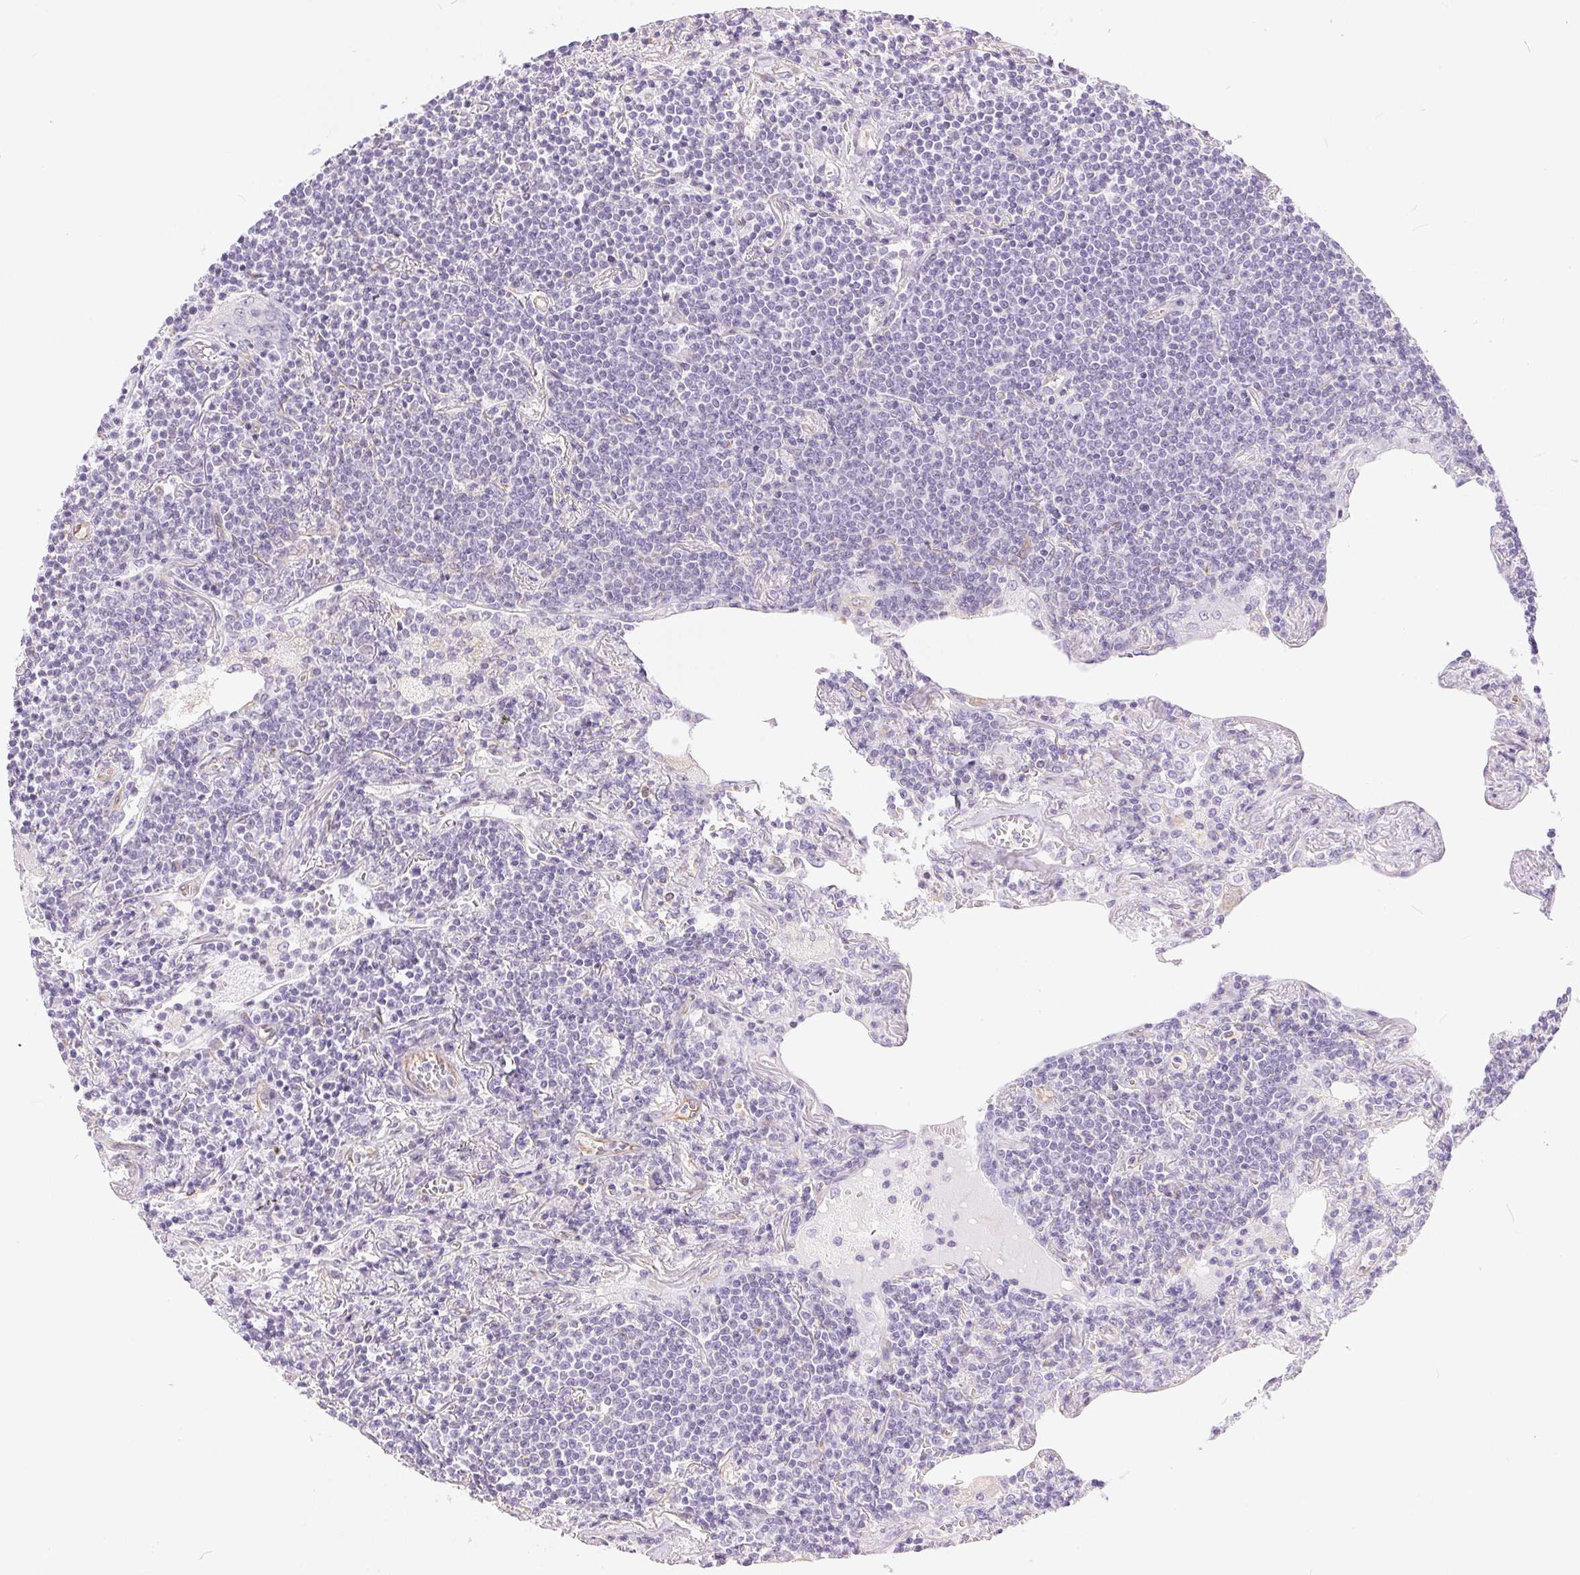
{"staining": {"intensity": "negative", "quantity": "none", "location": "none"}, "tissue": "lymphoma", "cell_type": "Tumor cells", "image_type": "cancer", "snomed": [{"axis": "morphology", "description": "Malignant lymphoma, non-Hodgkin's type, Low grade"}, {"axis": "topography", "description": "Lung"}], "caption": "A histopathology image of human low-grade malignant lymphoma, non-Hodgkin's type is negative for staining in tumor cells.", "gene": "GFAP", "patient": {"sex": "female", "age": 71}}